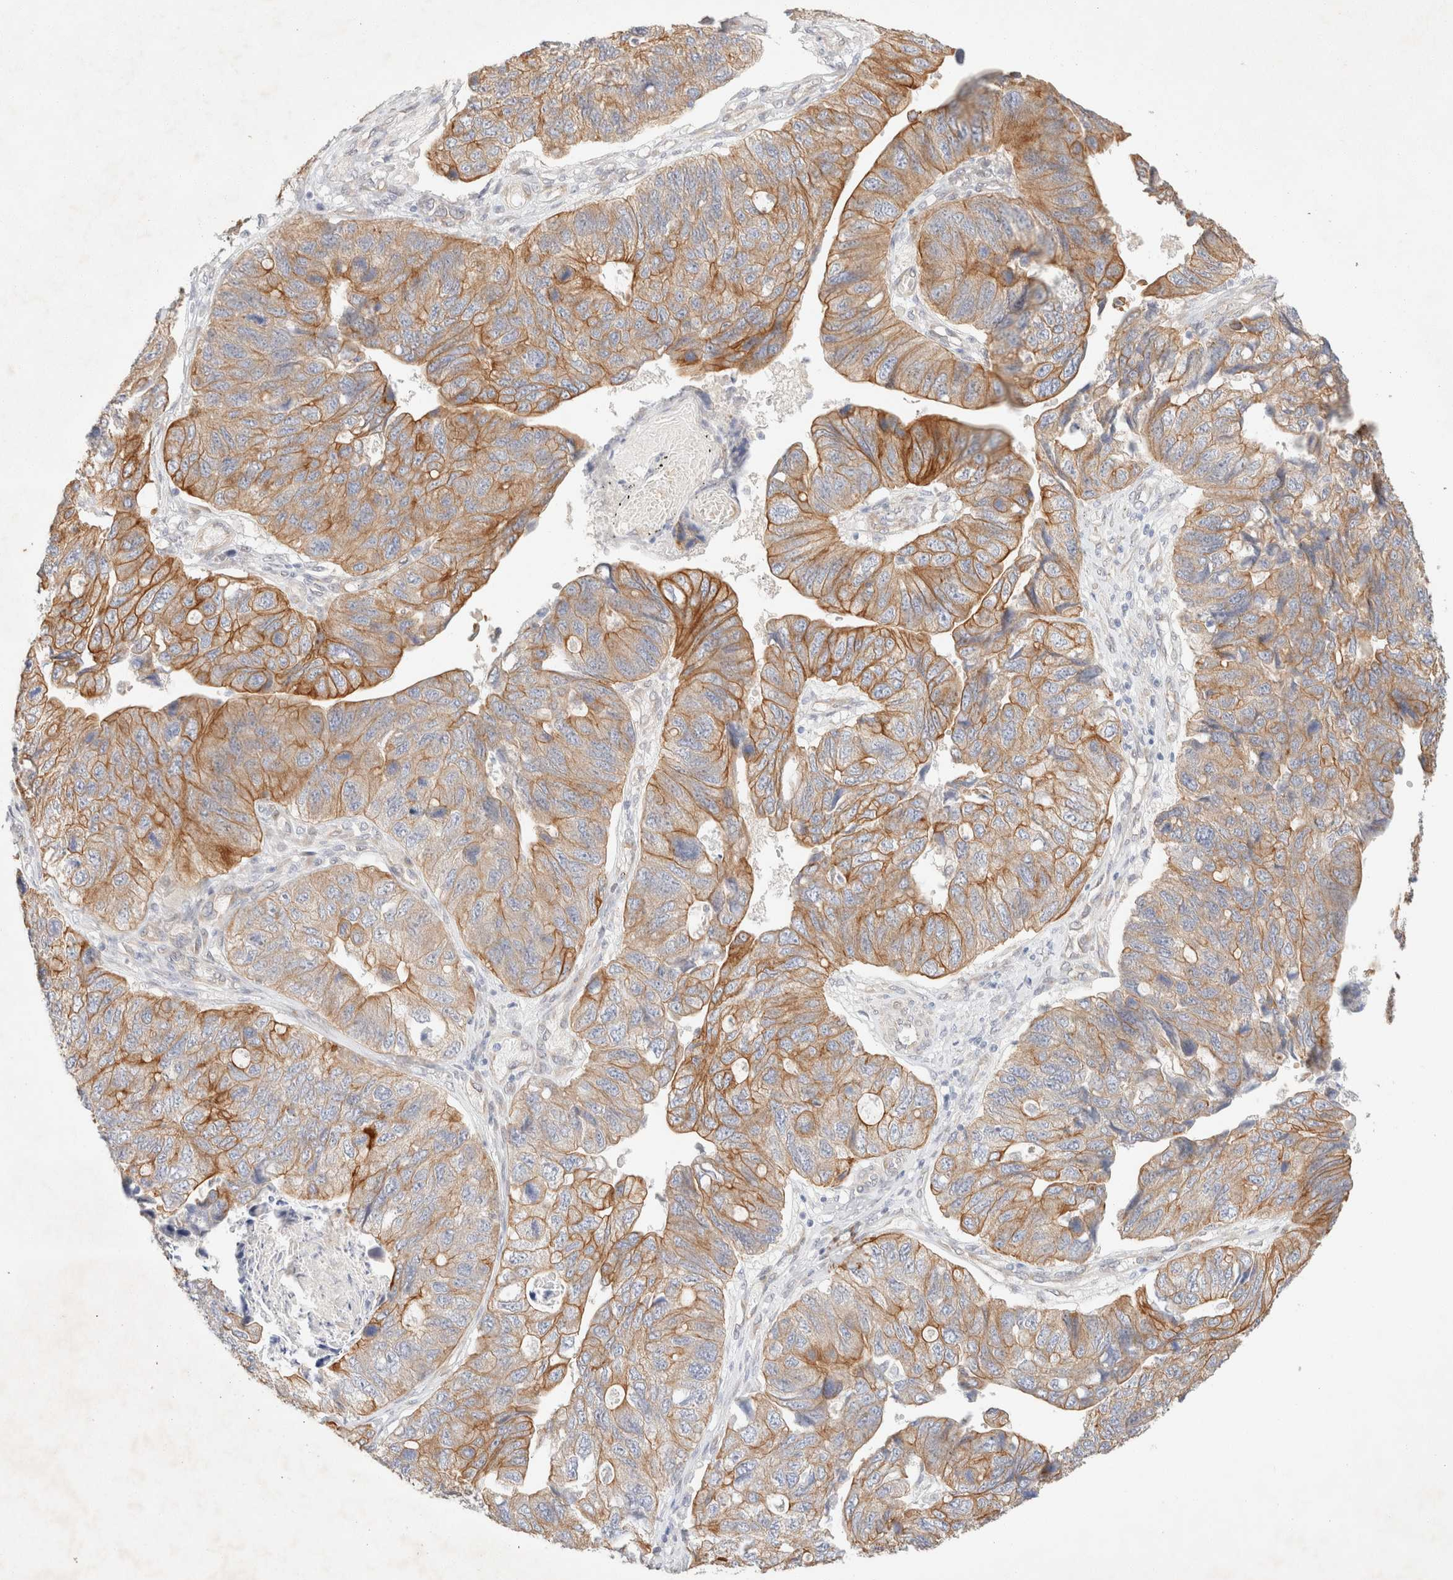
{"staining": {"intensity": "moderate", "quantity": ">75%", "location": "cytoplasmic/membranous"}, "tissue": "stomach cancer", "cell_type": "Tumor cells", "image_type": "cancer", "snomed": [{"axis": "morphology", "description": "Adenocarcinoma, NOS"}, {"axis": "topography", "description": "Stomach"}], "caption": "The immunohistochemical stain highlights moderate cytoplasmic/membranous expression in tumor cells of stomach adenocarcinoma tissue.", "gene": "CSNK1E", "patient": {"sex": "male", "age": 59}}